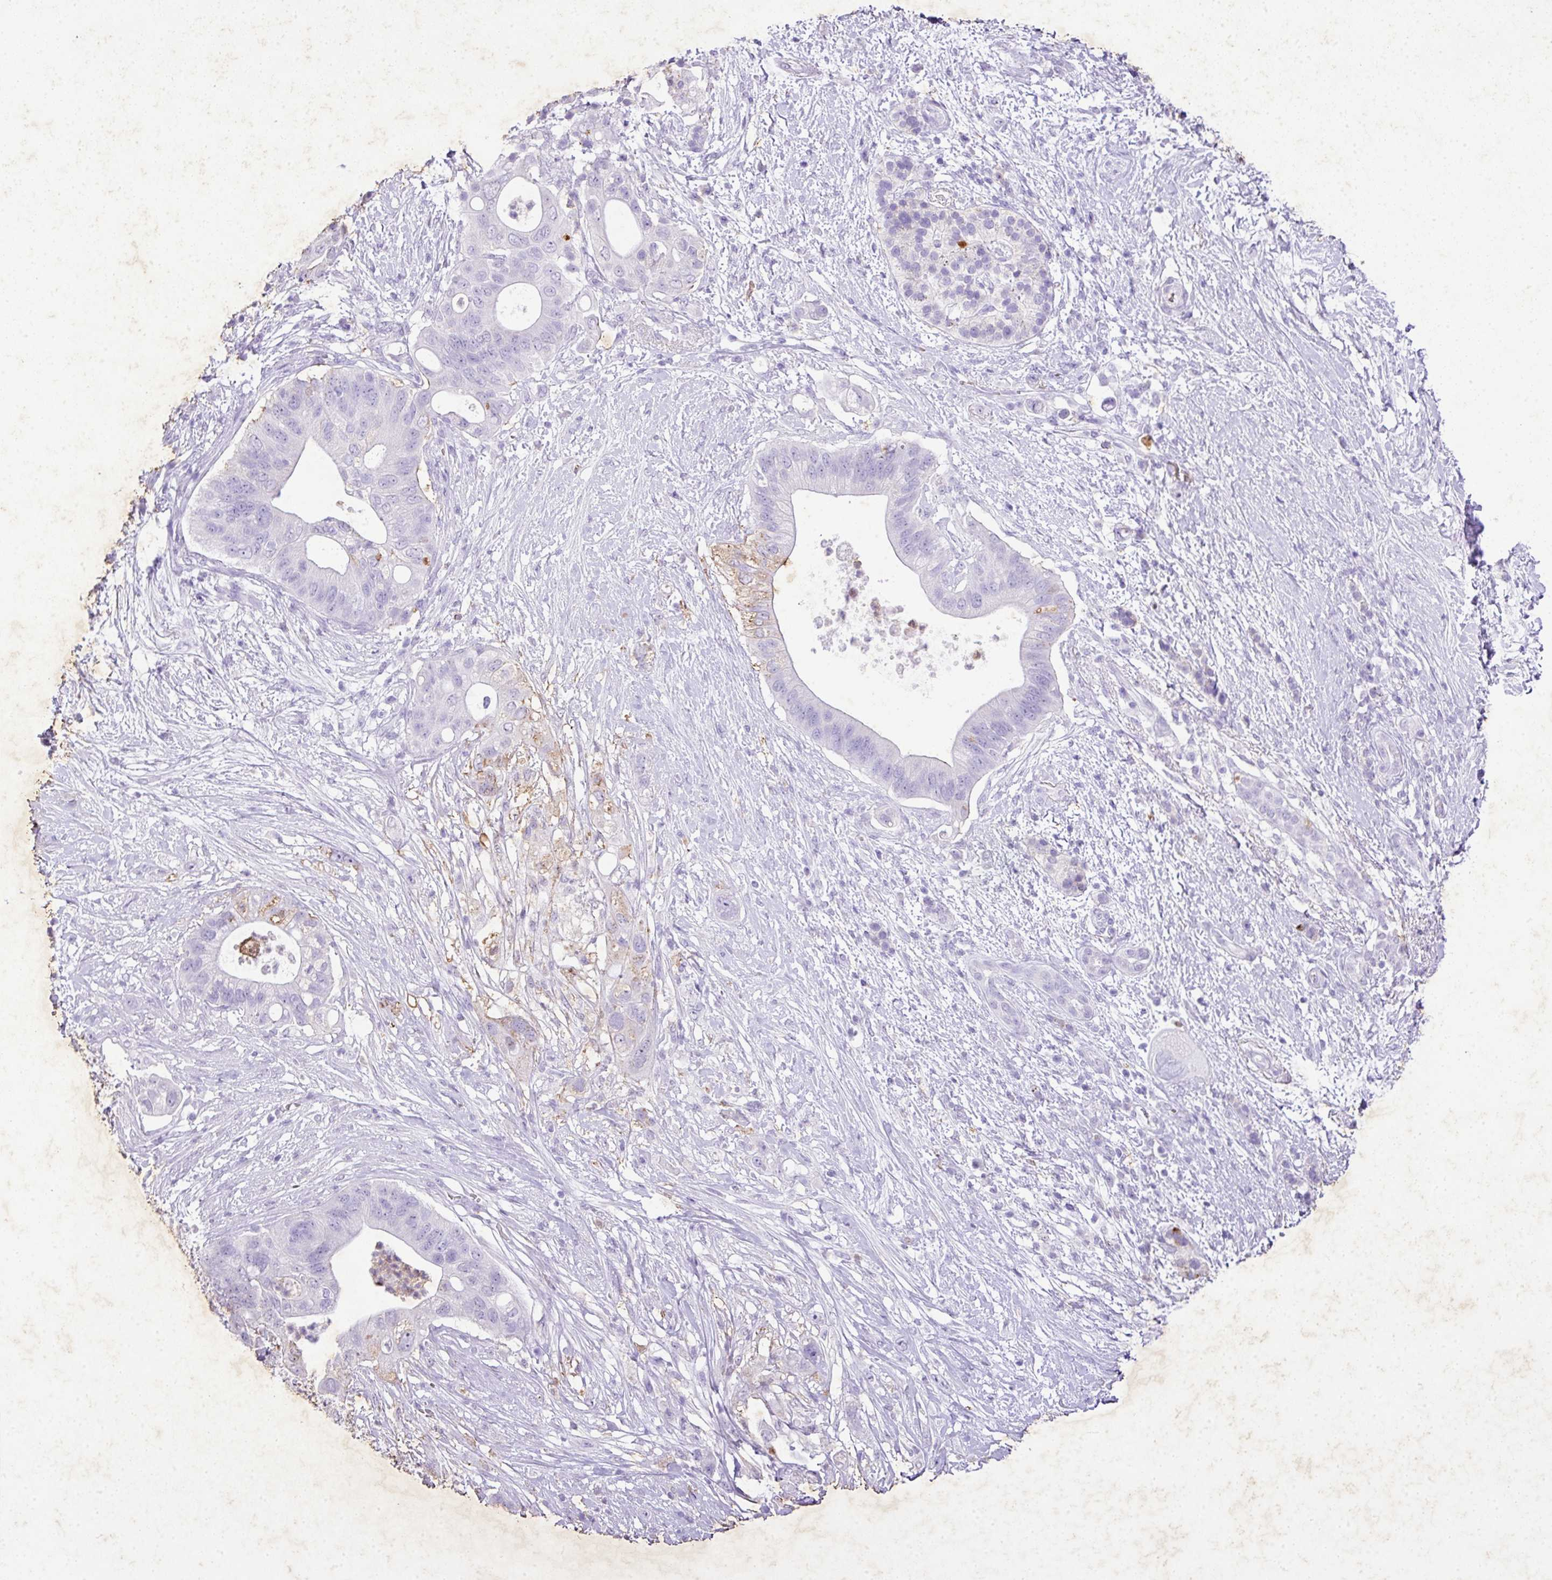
{"staining": {"intensity": "weak", "quantity": "<25%", "location": "cytoplasmic/membranous"}, "tissue": "pancreatic cancer", "cell_type": "Tumor cells", "image_type": "cancer", "snomed": [{"axis": "morphology", "description": "Adenocarcinoma, NOS"}, {"axis": "topography", "description": "Pancreas"}], "caption": "IHC histopathology image of human adenocarcinoma (pancreatic) stained for a protein (brown), which demonstrates no positivity in tumor cells.", "gene": "KCNJ11", "patient": {"sex": "female", "age": 72}}